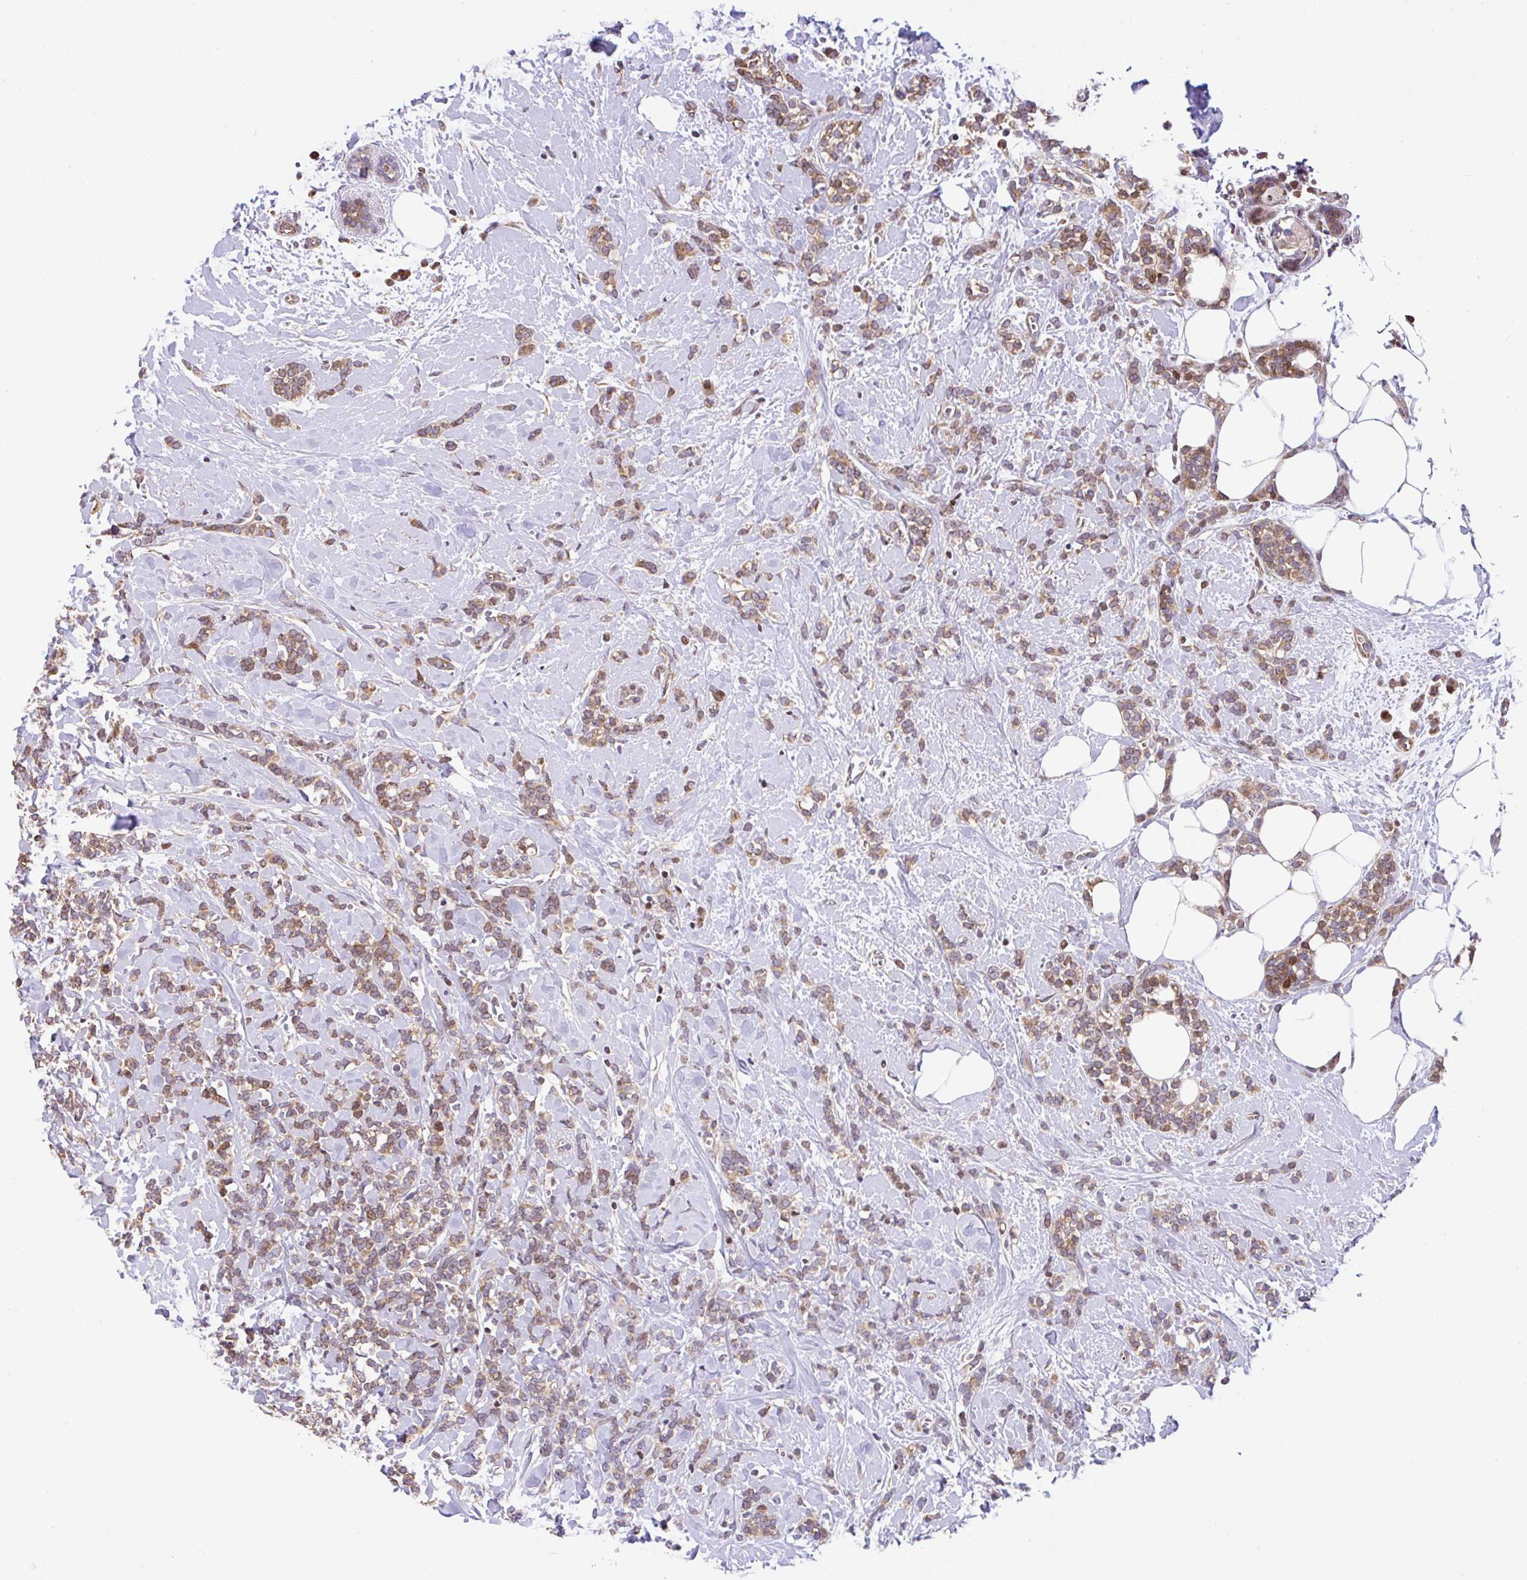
{"staining": {"intensity": "moderate", "quantity": ">75%", "location": "cytoplasmic/membranous"}, "tissue": "breast cancer", "cell_type": "Tumor cells", "image_type": "cancer", "snomed": [{"axis": "morphology", "description": "Lobular carcinoma"}, {"axis": "topography", "description": "Breast"}], "caption": "Immunohistochemical staining of breast cancer shows moderate cytoplasmic/membranous protein expression in approximately >75% of tumor cells.", "gene": "FIGNL1", "patient": {"sex": "female", "age": 59}}